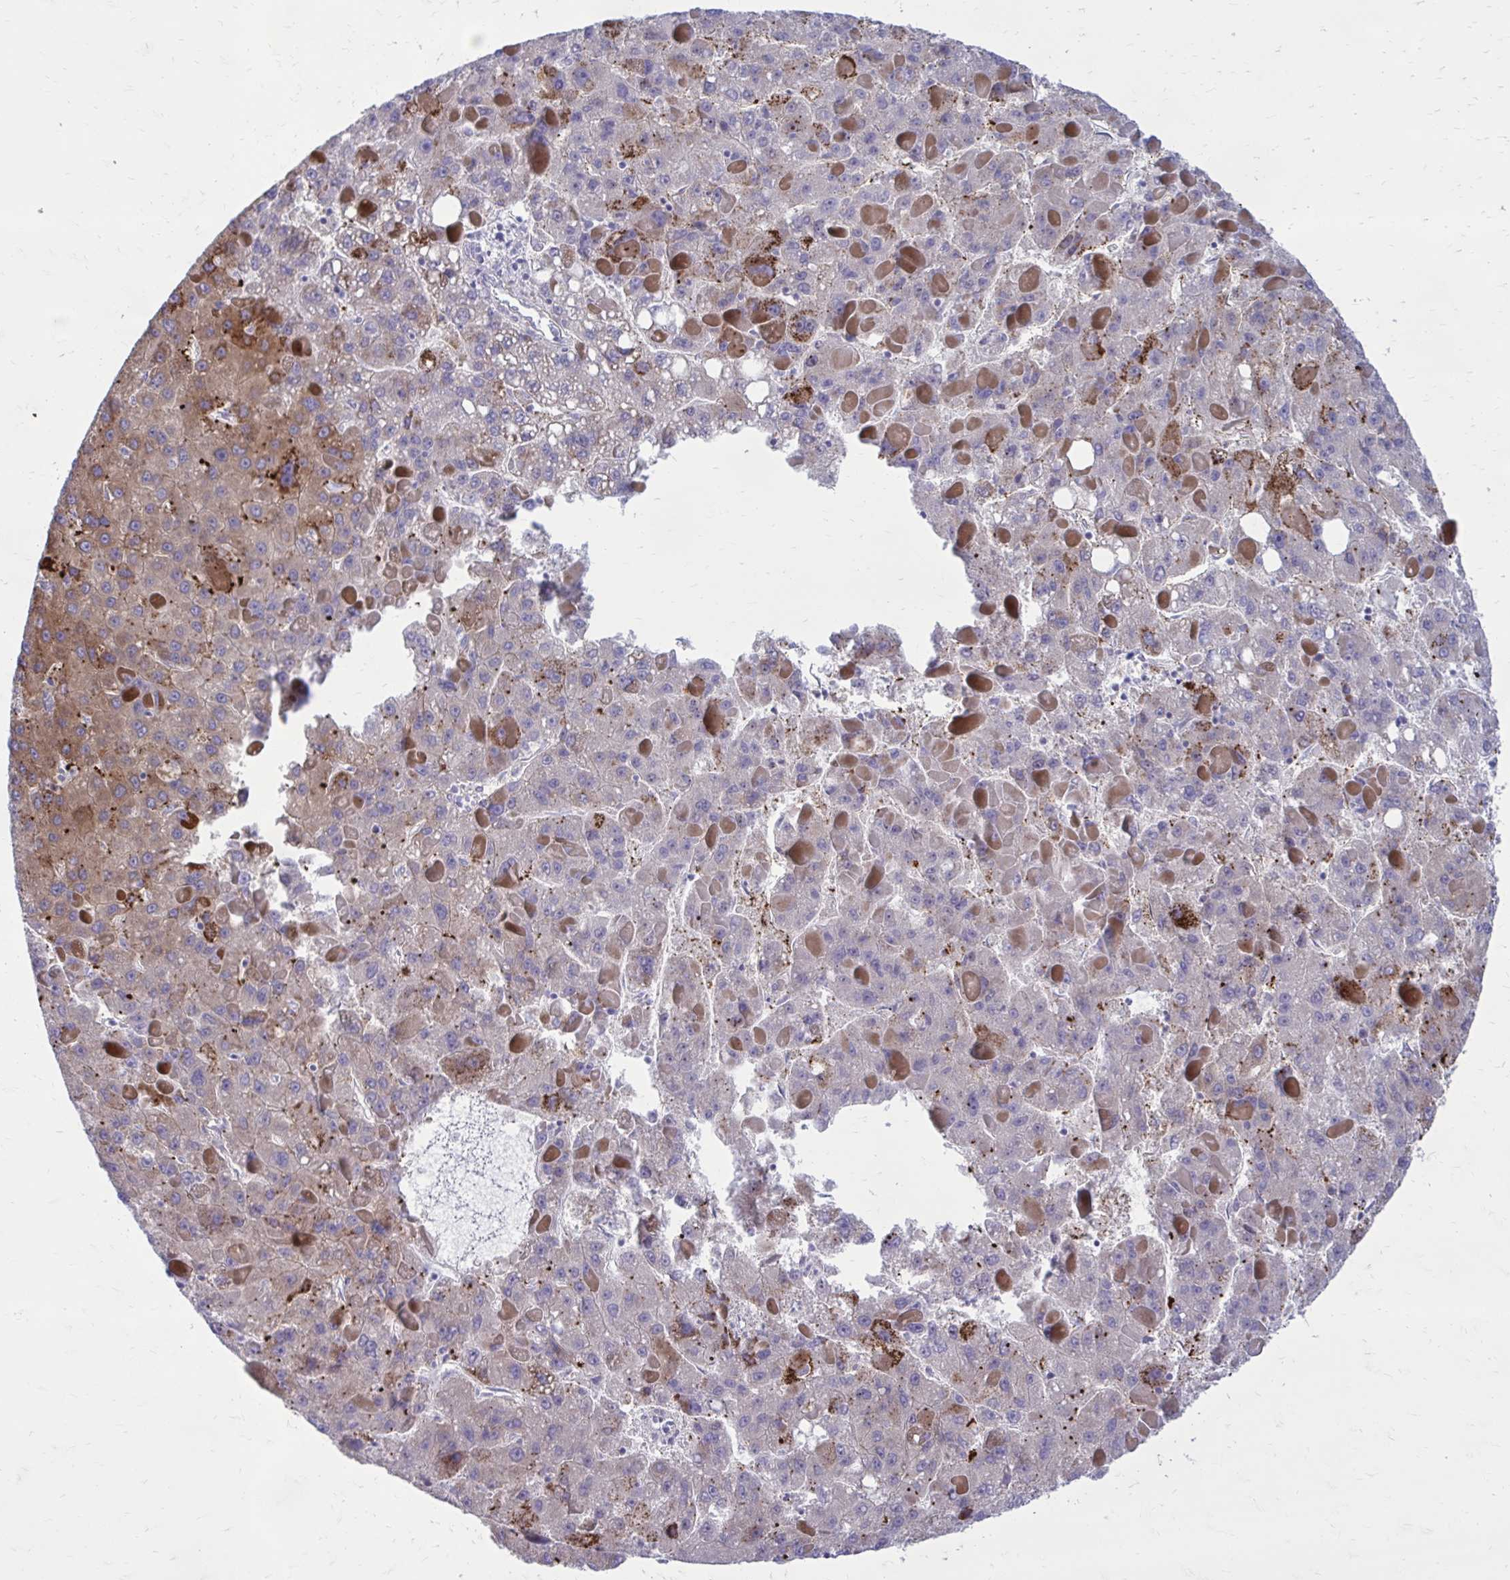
{"staining": {"intensity": "moderate", "quantity": "<25%", "location": "cytoplasmic/membranous"}, "tissue": "liver cancer", "cell_type": "Tumor cells", "image_type": "cancer", "snomed": [{"axis": "morphology", "description": "Carcinoma, Hepatocellular, NOS"}, {"axis": "topography", "description": "Liver"}], "caption": "DAB immunohistochemical staining of human liver hepatocellular carcinoma shows moderate cytoplasmic/membranous protein expression in approximately <25% of tumor cells.", "gene": "GIGYF2", "patient": {"sex": "female", "age": 82}}